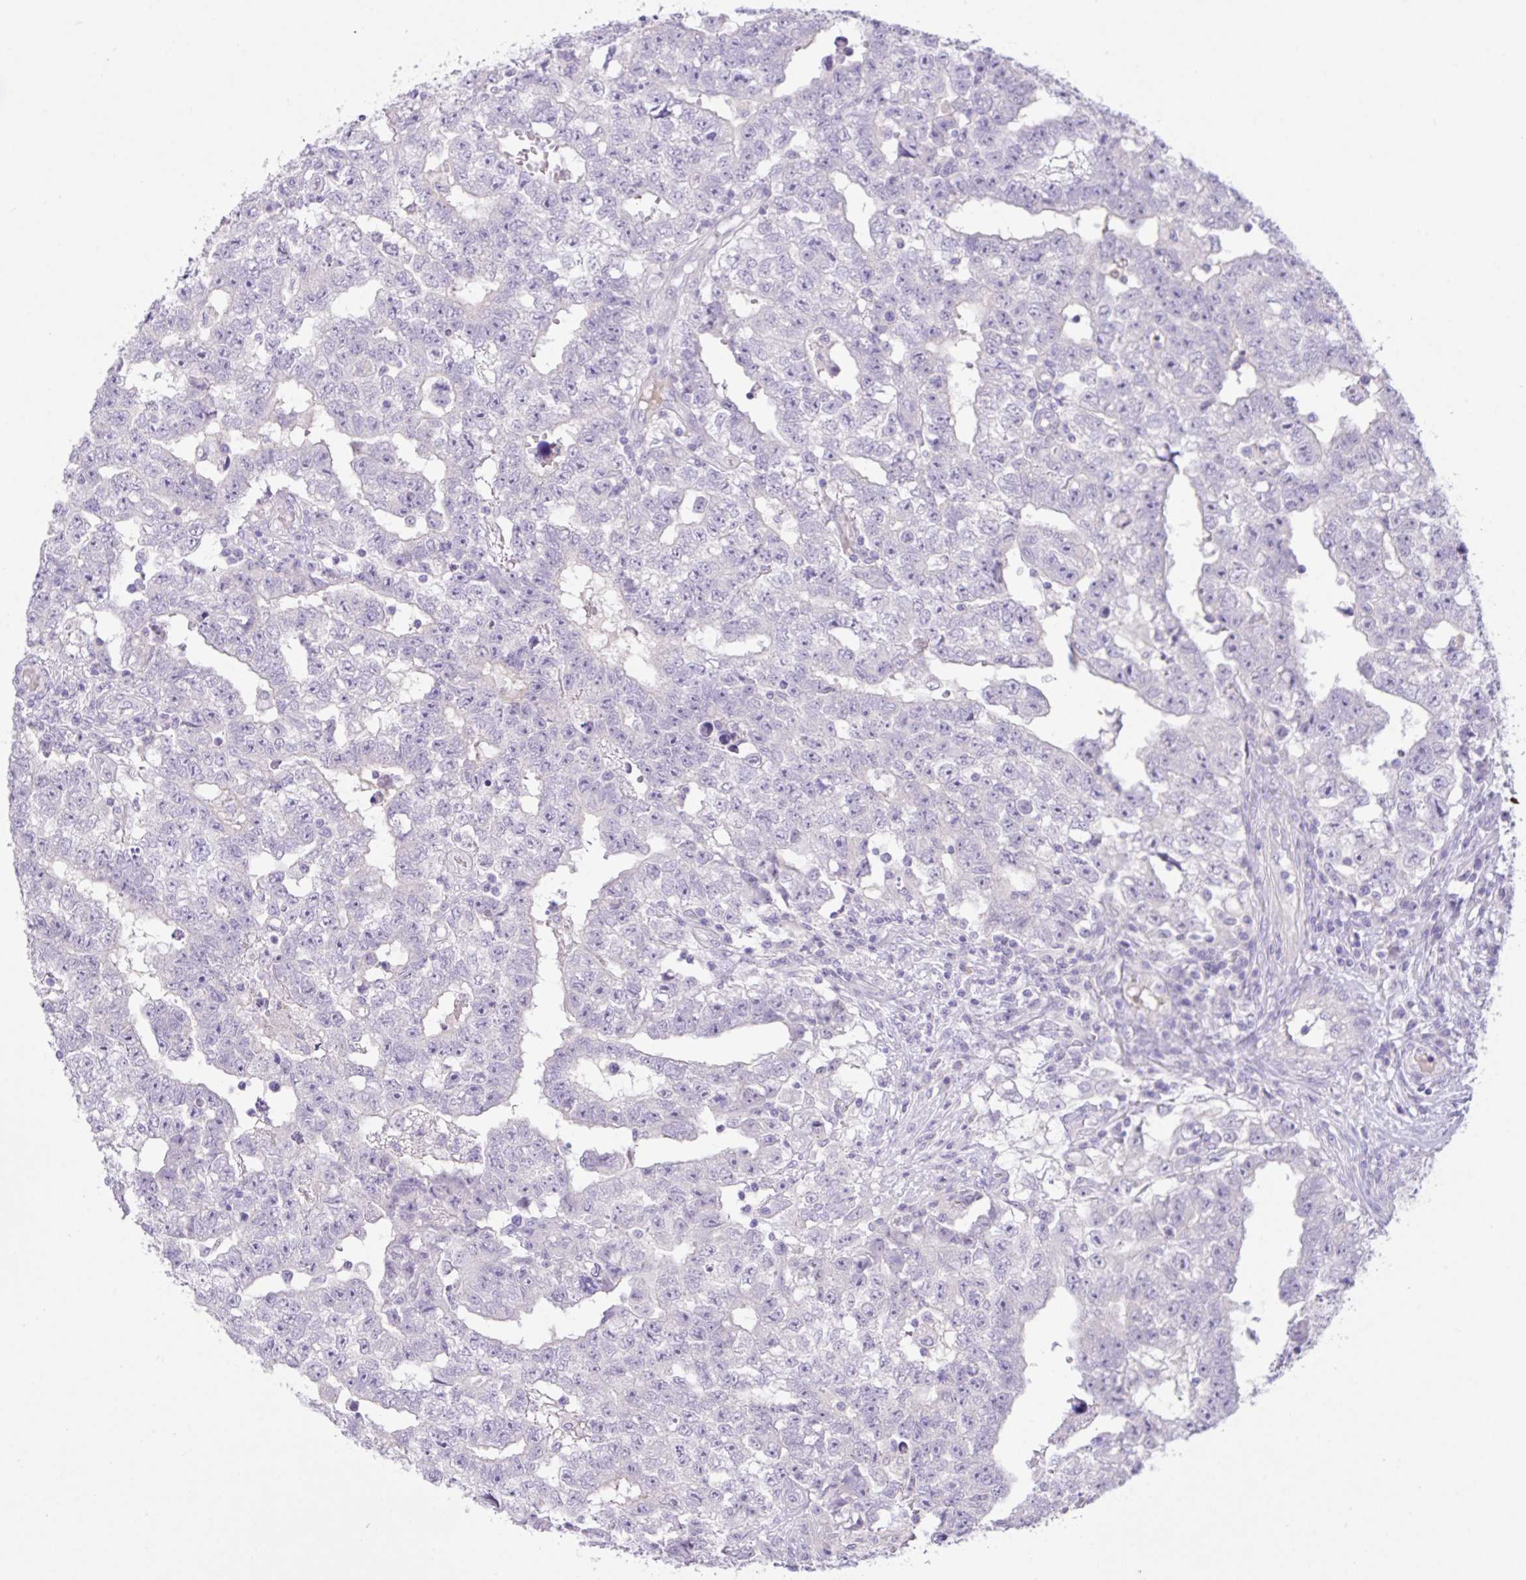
{"staining": {"intensity": "negative", "quantity": "none", "location": "none"}, "tissue": "testis cancer", "cell_type": "Tumor cells", "image_type": "cancer", "snomed": [{"axis": "morphology", "description": "Carcinoma, Embryonal, NOS"}, {"axis": "topography", "description": "Testis"}], "caption": "An IHC photomicrograph of testis cancer (embryonal carcinoma) is shown. There is no staining in tumor cells of testis cancer (embryonal carcinoma).", "gene": "CST11", "patient": {"sex": "male", "age": 25}}